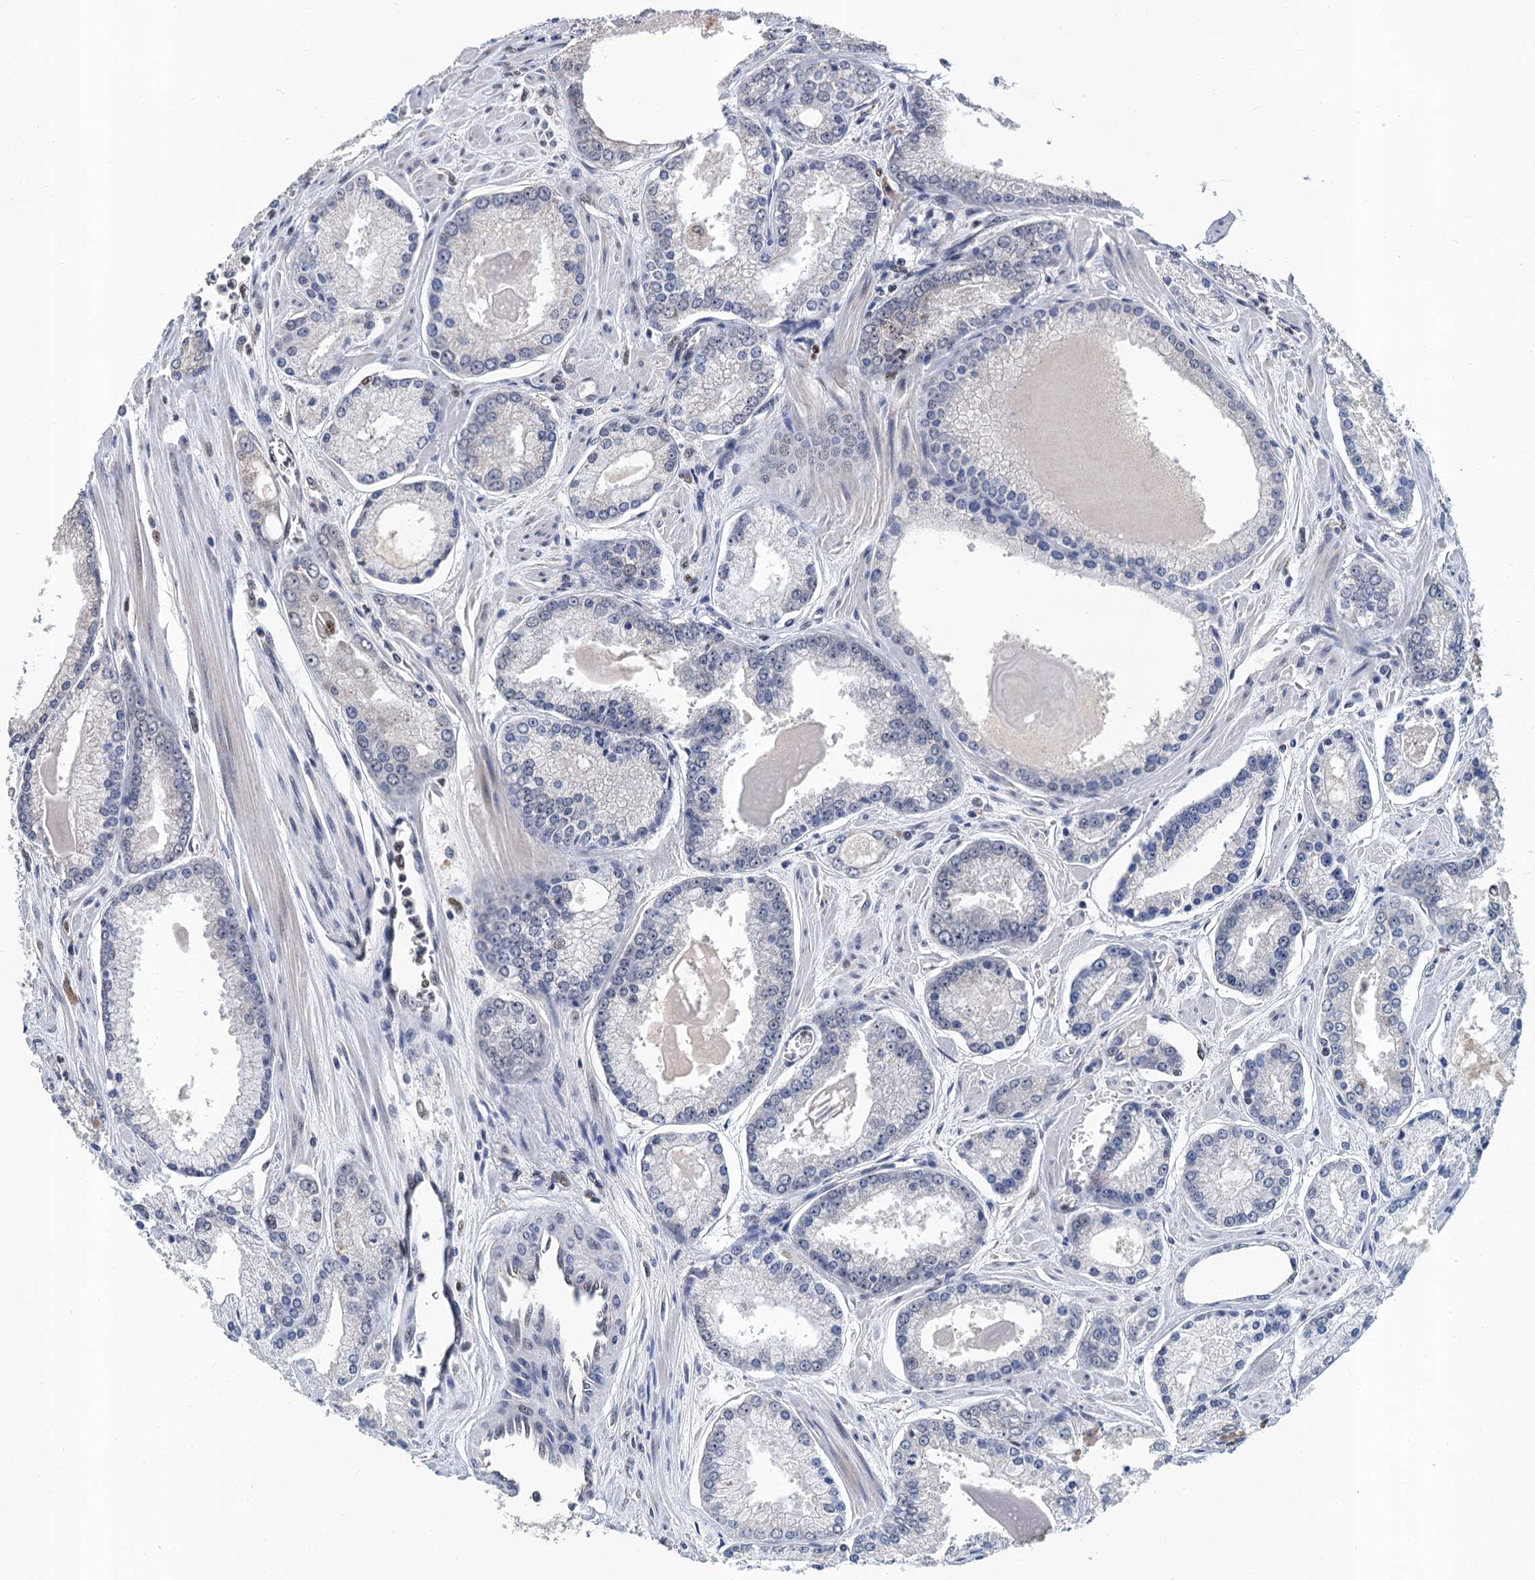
{"staining": {"intensity": "negative", "quantity": "none", "location": "none"}, "tissue": "prostate cancer", "cell_type": "Tumor cells", "image_type": "cancer", "snomed": [{"axis": "morphology", "description": "Adenocarcinoma, Low grade"}, {"axis": "topography", "description": "Prostate"}], "caption": "This is a photomicrograph of IHC staining of low-grade adenocarcinoma (prostate), which shows no positivity in tumor cells.", "gene": "TSEN34", "patient": {"sex": "male", "age": 54}}